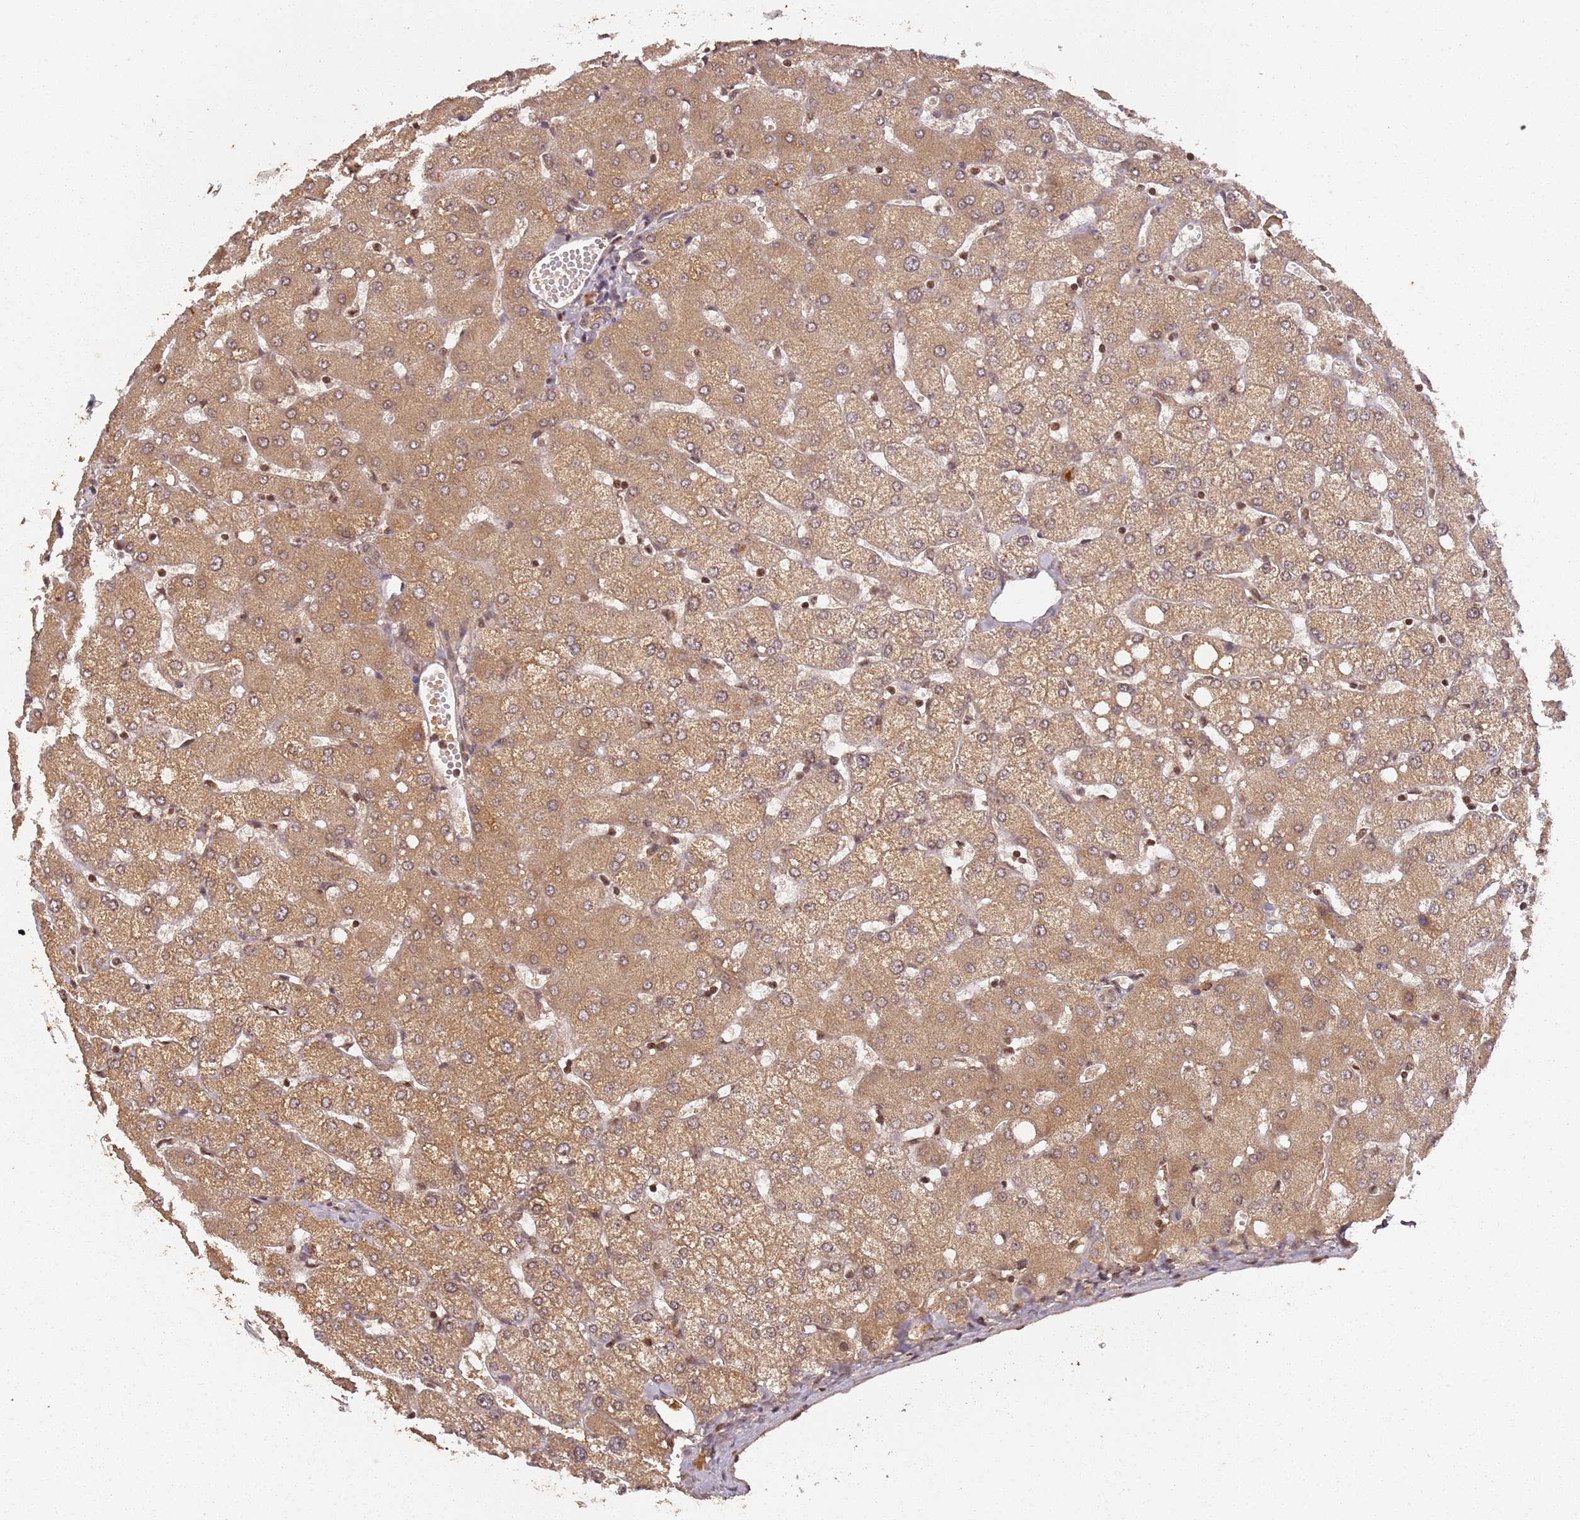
{"staining": {"intensity": "weak", "quantity": "25%-75%", "location": "cytoplasmic/membranous,nuclear"}, "tissue": "liver", "cell_type": "Cholangiocytes", "image_type": "normal", "snomed": [{"axis": "morphology", "description": "Normal tissue, NOS"}, {"axis": "topography", "description": "Liver"}], "caption": "Liver stained with IHC reveals weak cytoplasmic/membranous,nuclear positivity in approximately 25%-75% of cholangiocytes.", "gene": "COL1A2", "patient": {"sex": "female", "age": 54}}